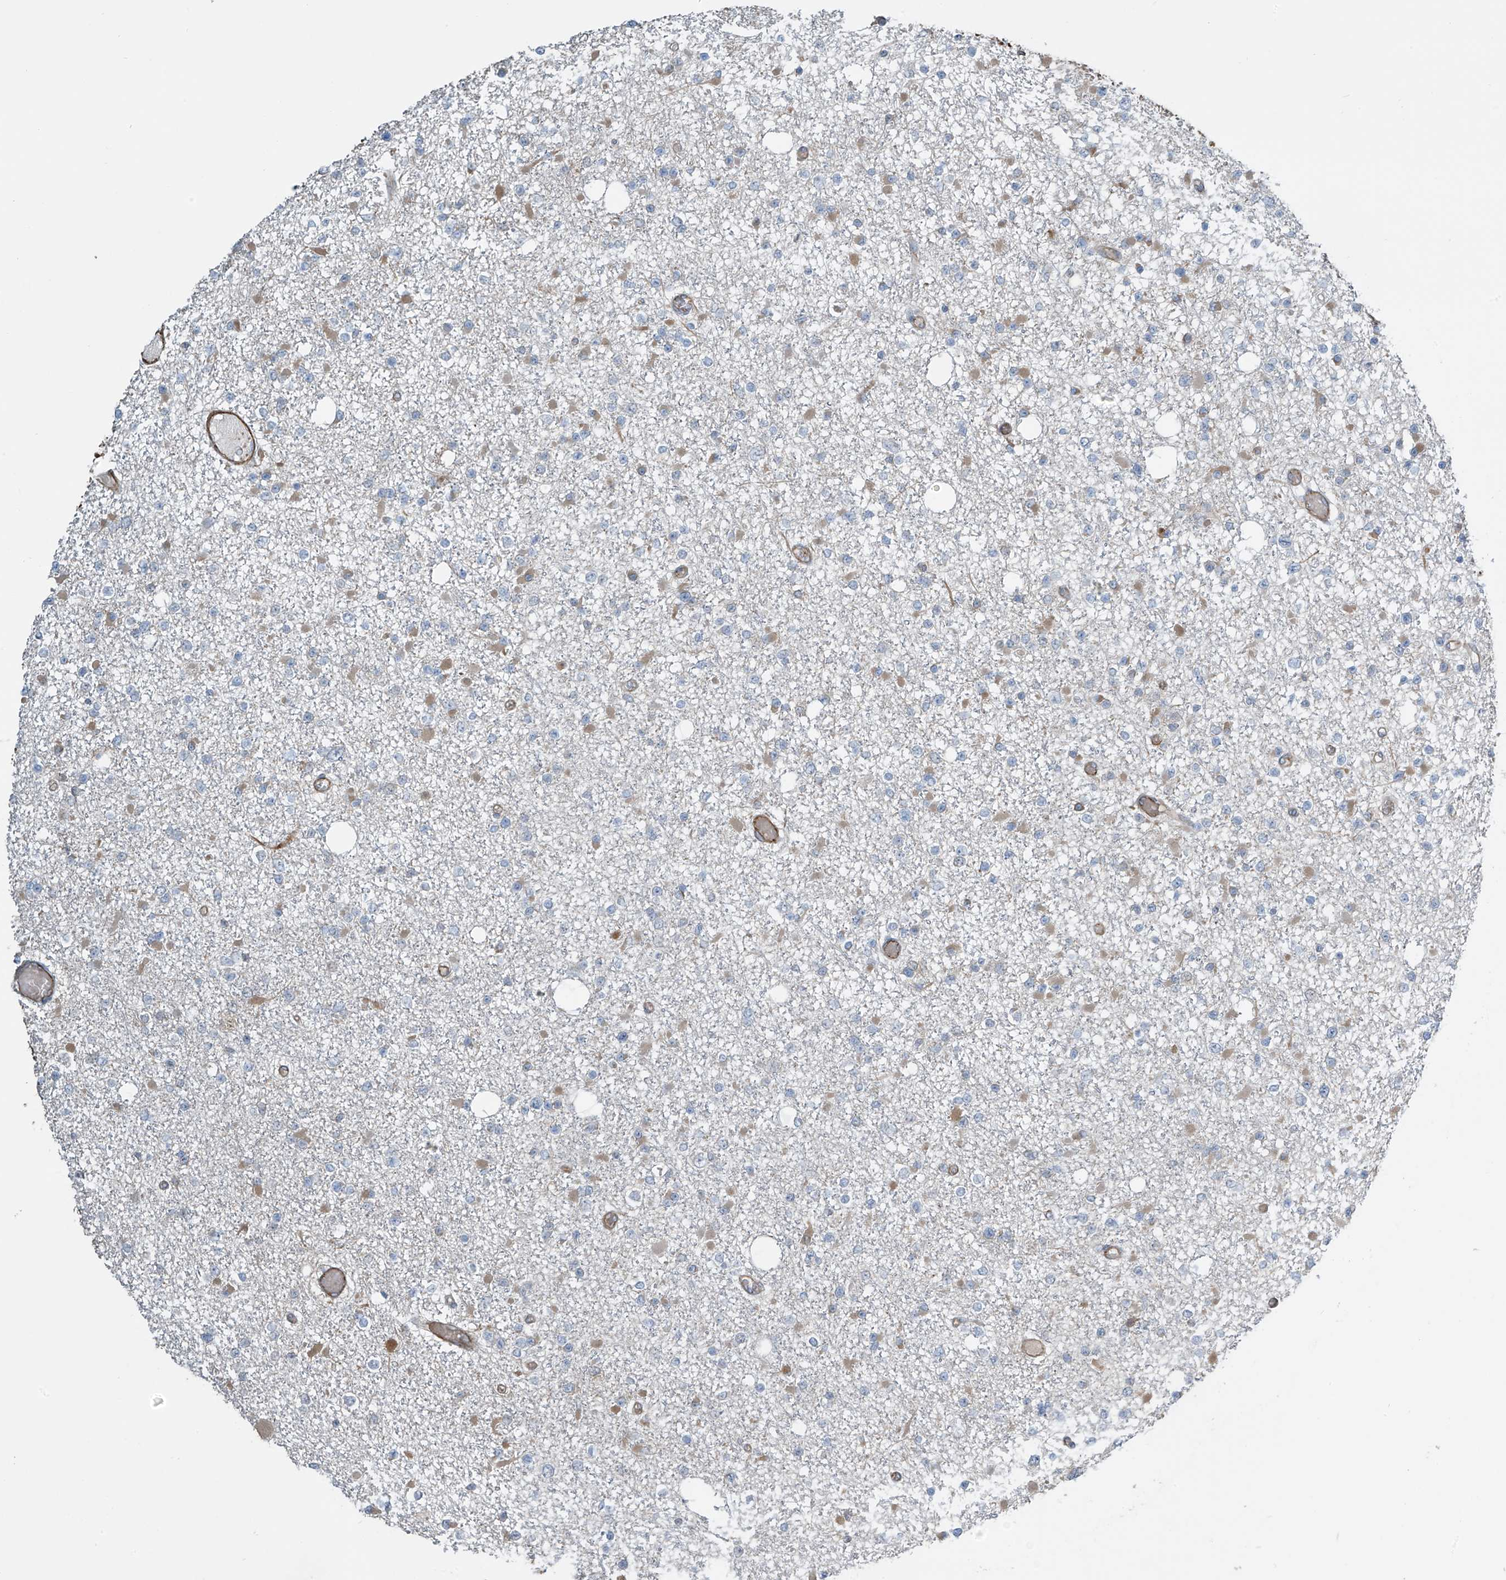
{"staining": {"intensity": "negative", "quantity": "none", "location": "none"}, "tissue": "glioma", "cell_type": "Tumor cells", "image_type": "cancer", "snomed": [{"axis": "morphology", "description": "Glioma, malignant, Low grade"}, {"axis": "topography", "description": "Brain"}], "caption": "Immunohistochemical staining of malignant low-grade glioma demonstrates no significant staining in tumor cells.", "gene": "SH3BGRL3", "patient": {"sex": "female", "age": 22}}